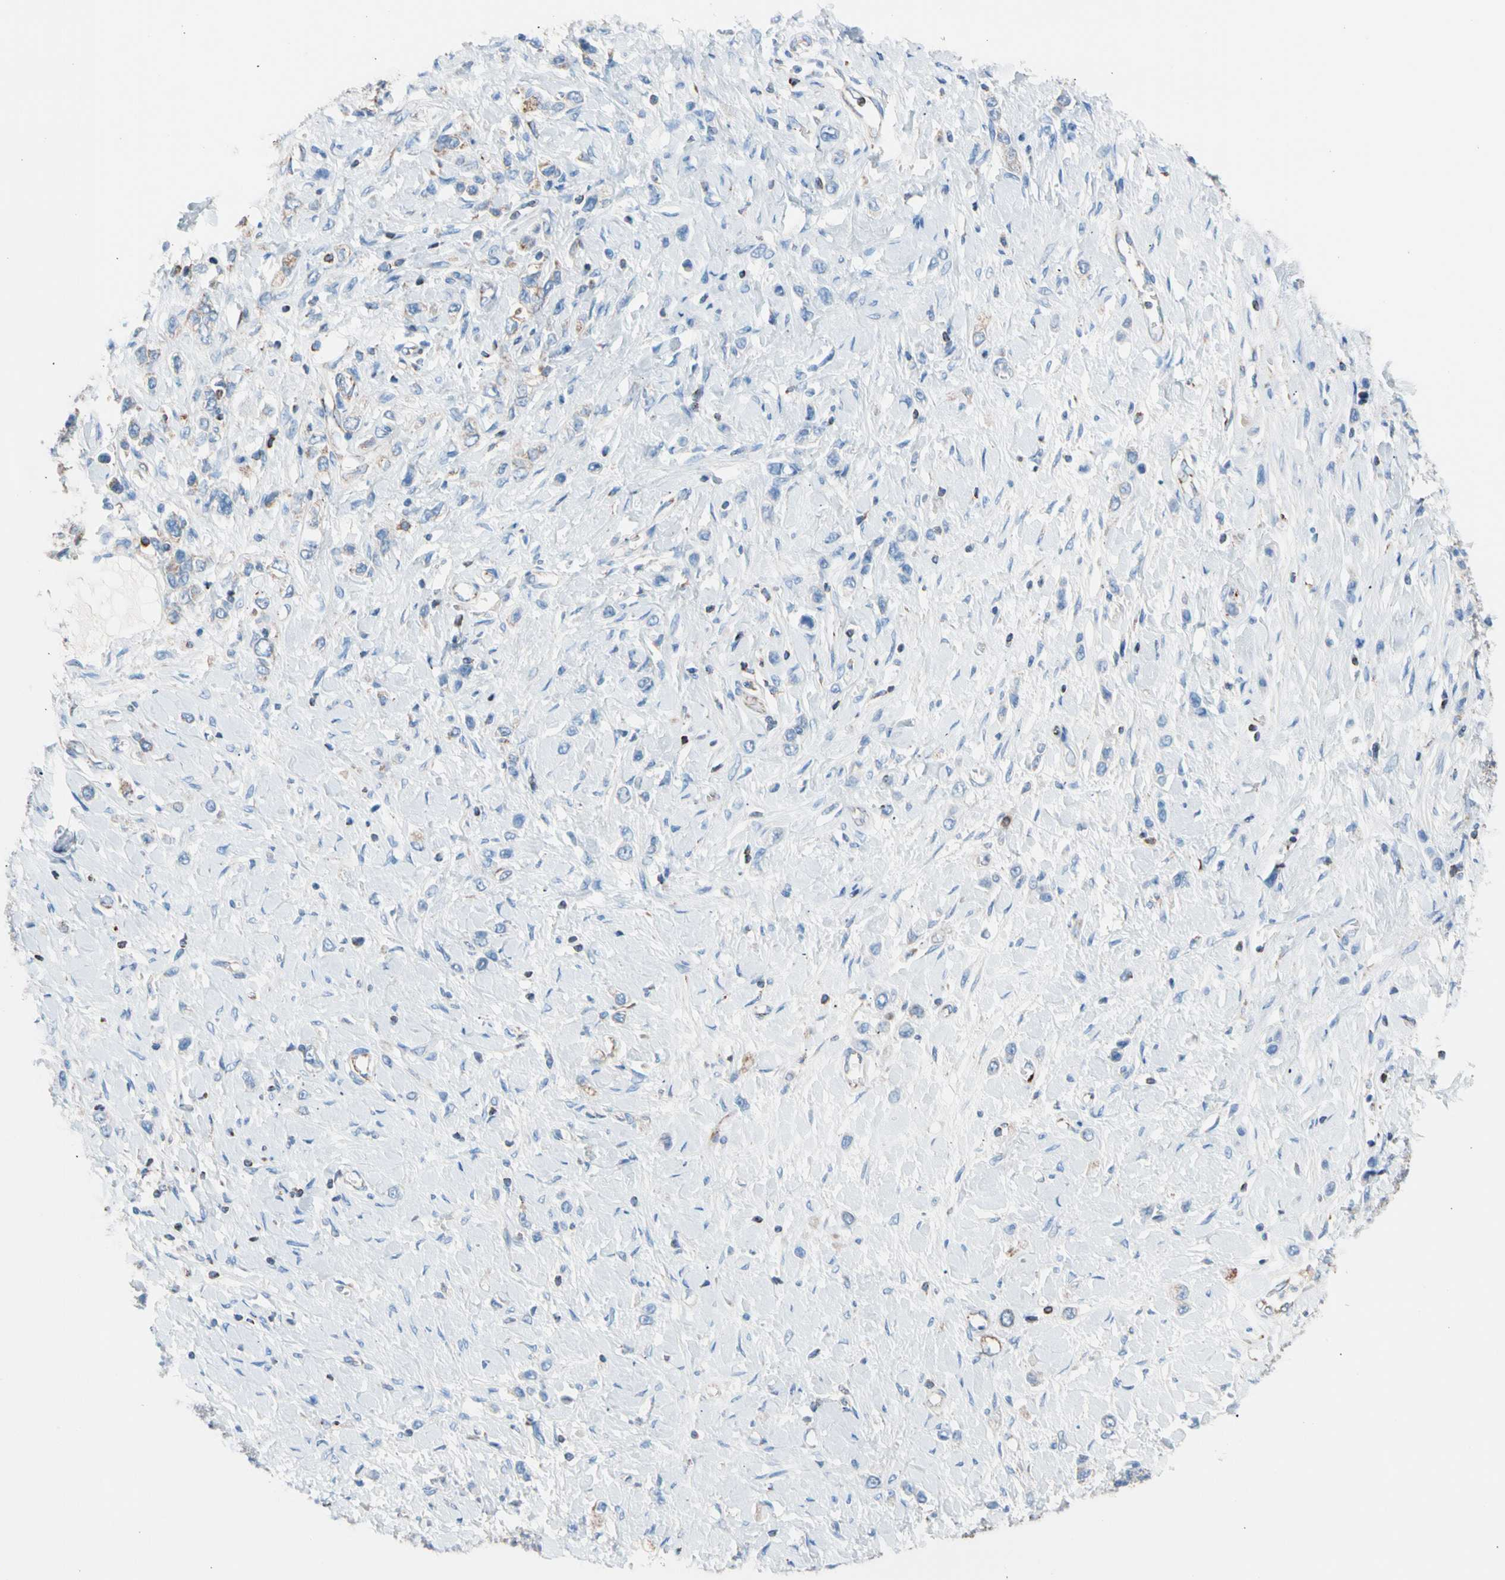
{"staining": {"intensity": "negative", "quantity": "none", "location": "none"}, "tissue": "stomach cancer", "cell_type": "Tumor cells", "image_type": "cancer", "snomed": [{"axis": "morphology", "description": "Normal tissue, NOS"}, {"axis": "morphology", "description": "Adenocarcinoma, NOS"}, {"axis": "topography", "description": "Stomach, upper"}, {"axis": "topography", "description": "Stomach"}], "caption": "Adenocarcinoma (stomach) stained for a protein using immunohistochemistry shows no expression tumor cells.", "gene": "HK1", "patient": {"sex": "female", "age": 65}}